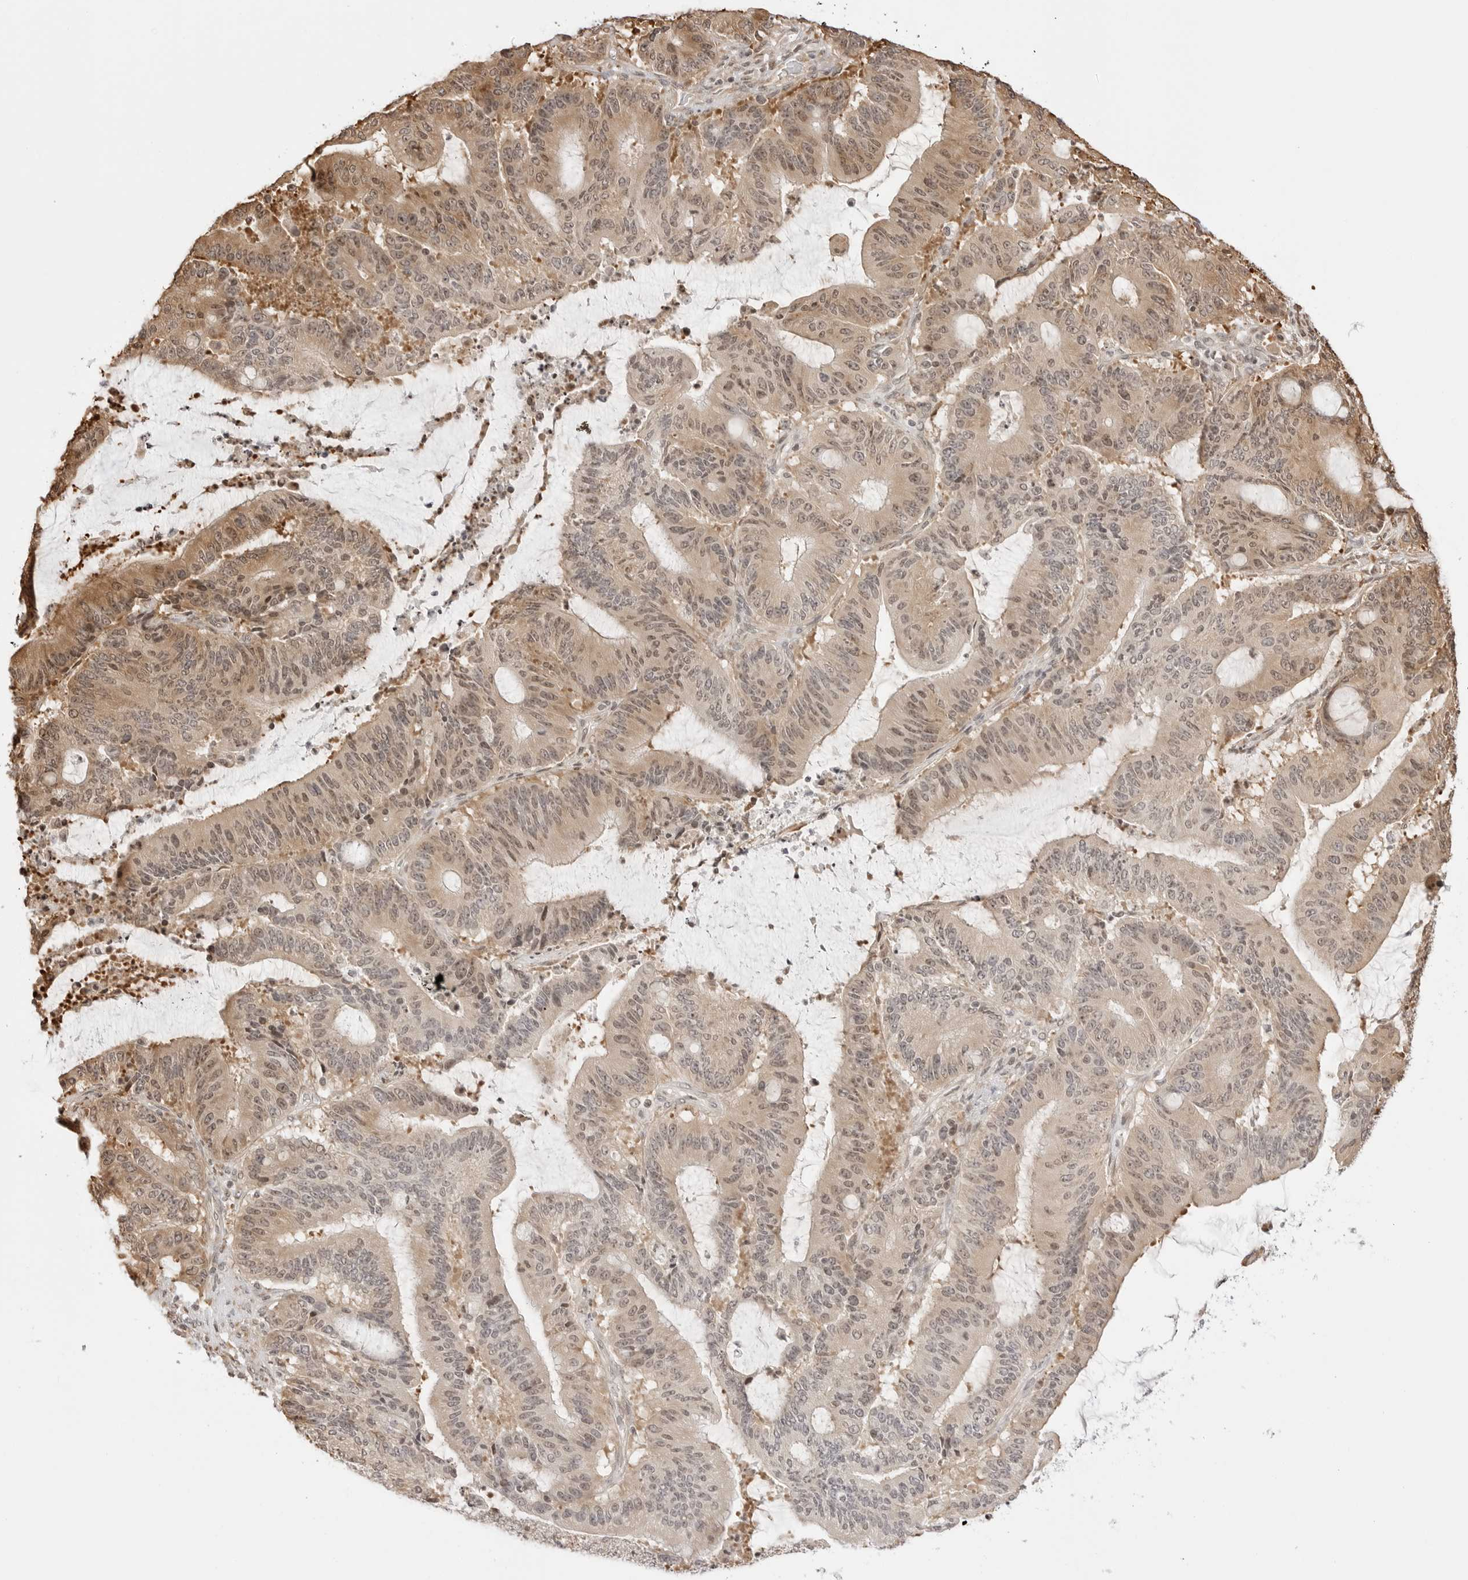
{"staining": {"intensity": "moderate", "quantity": "25%-75%", "location": "cytoplasmic/membranous,nuclear"}, "tissue": "liver cancer", "cell_type": "Tumor cells", "image_type": "cancer", "snomed": [{"axis": "morphology", "description": "Normal tissue, NOS"}, {"axis": "morphology", "description": "Cholangiocarcinoma"}, {"axis": "topography", "description": "Liver"}, {"axis": "topography", "description": "Peripheral nerve tissue"}], "caption": "Tumor cells exhibit medium levels of moderate cytoplasmic/membranous and nuclear expression in about 25%-75% of cells in human liver cancer (cholangiocarcinoma). The protein is shown in brown color, while the nuclei are stained blue.", "gene": "FKBP14", "patient": {"sex": "female", "age": 73}}